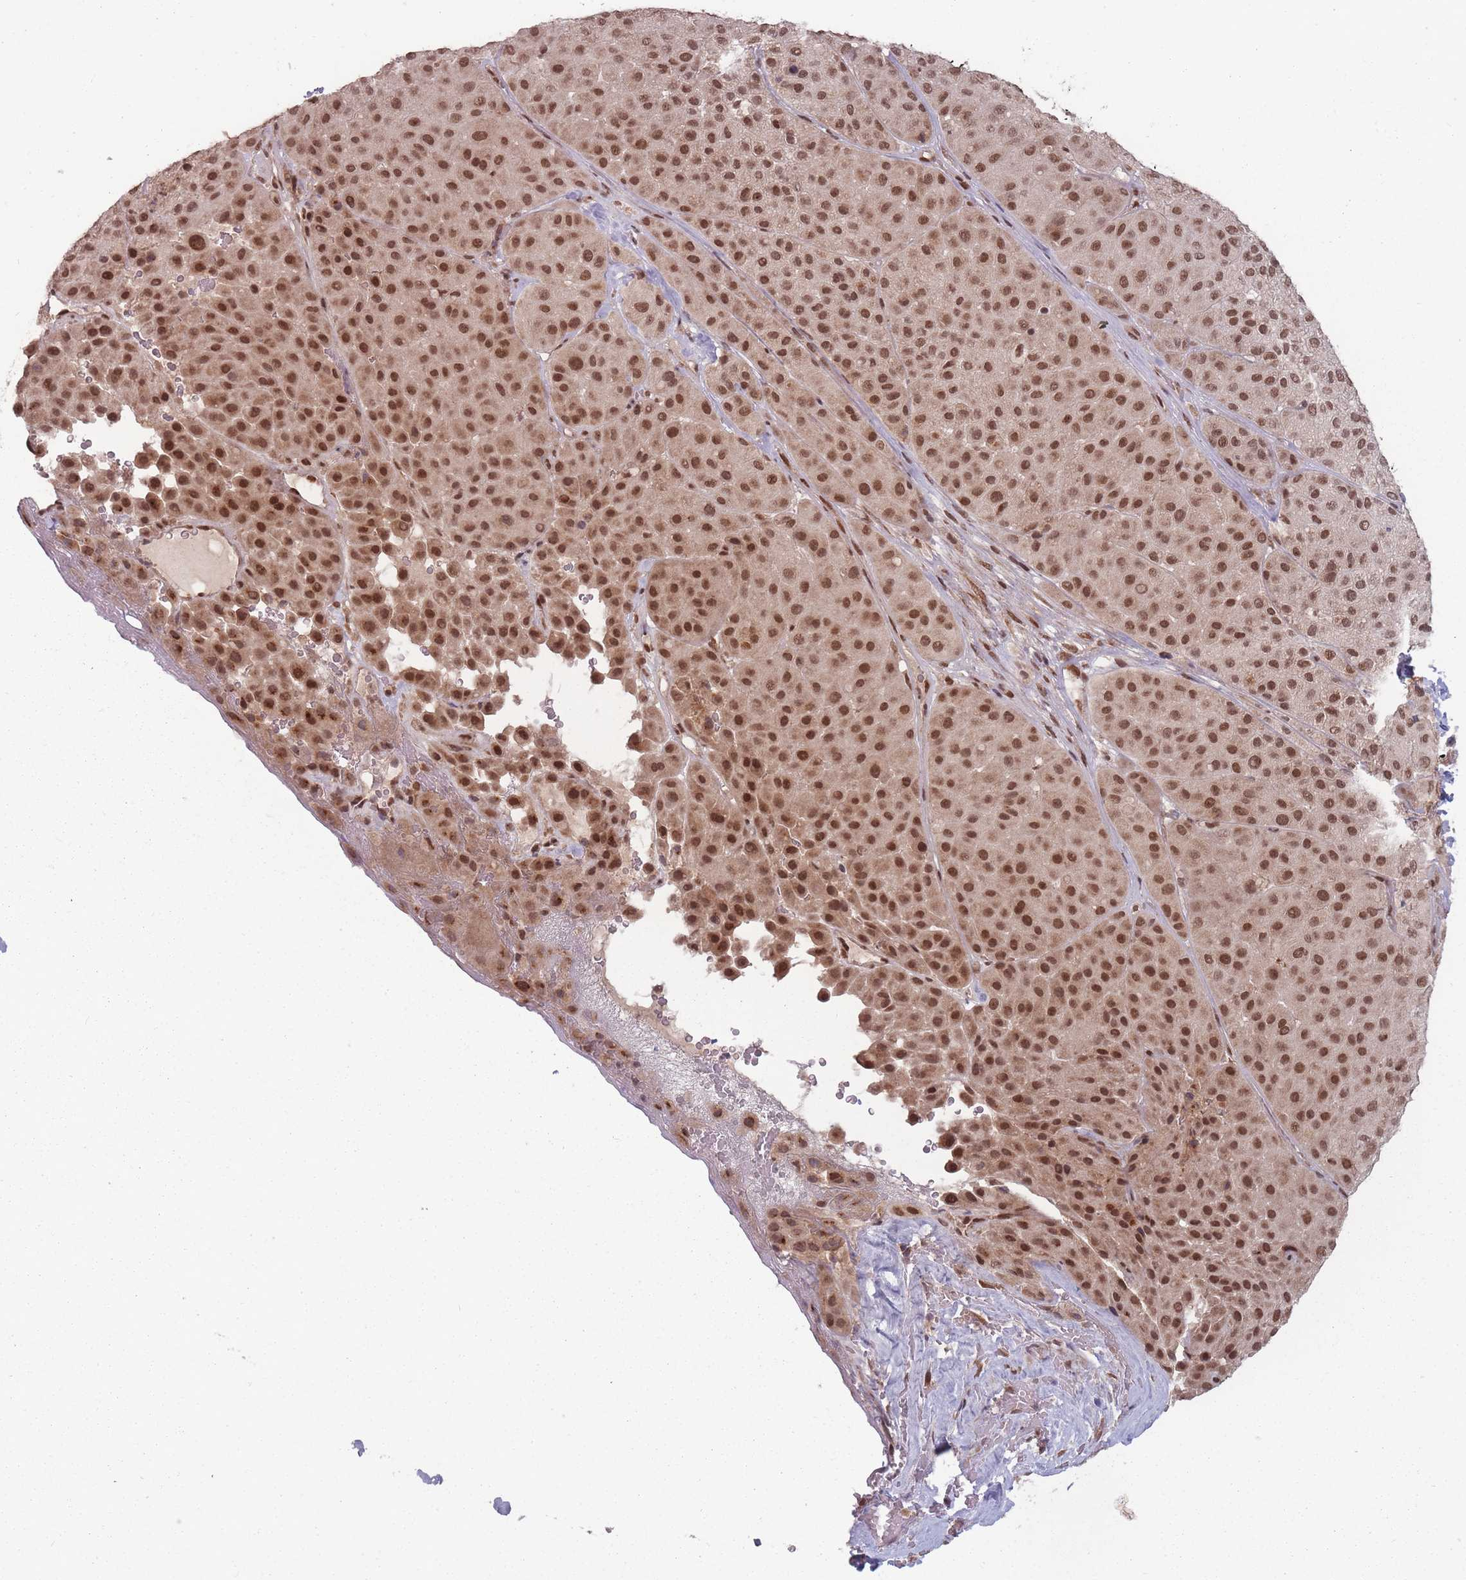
{"staining": {"intensity": "moderate", "quantity": ">75%", "location": "nuclear"}, "tissue": "melanoma", "cell_type": "Tumor cells", "image_type": "cancer", "snomed": [{"axis": "morphology", "description": "Malignant melanoma, Metastatic site"}, {"axis": "topography", "description": "Smooth muscle"}], "caption": "Tumor cells demonstrate medium levels of moderate nuclear positivity in about >75% of cells in melanoma.", "gene": "TMED3", "patient": {"sex": "male", "age": 41}}